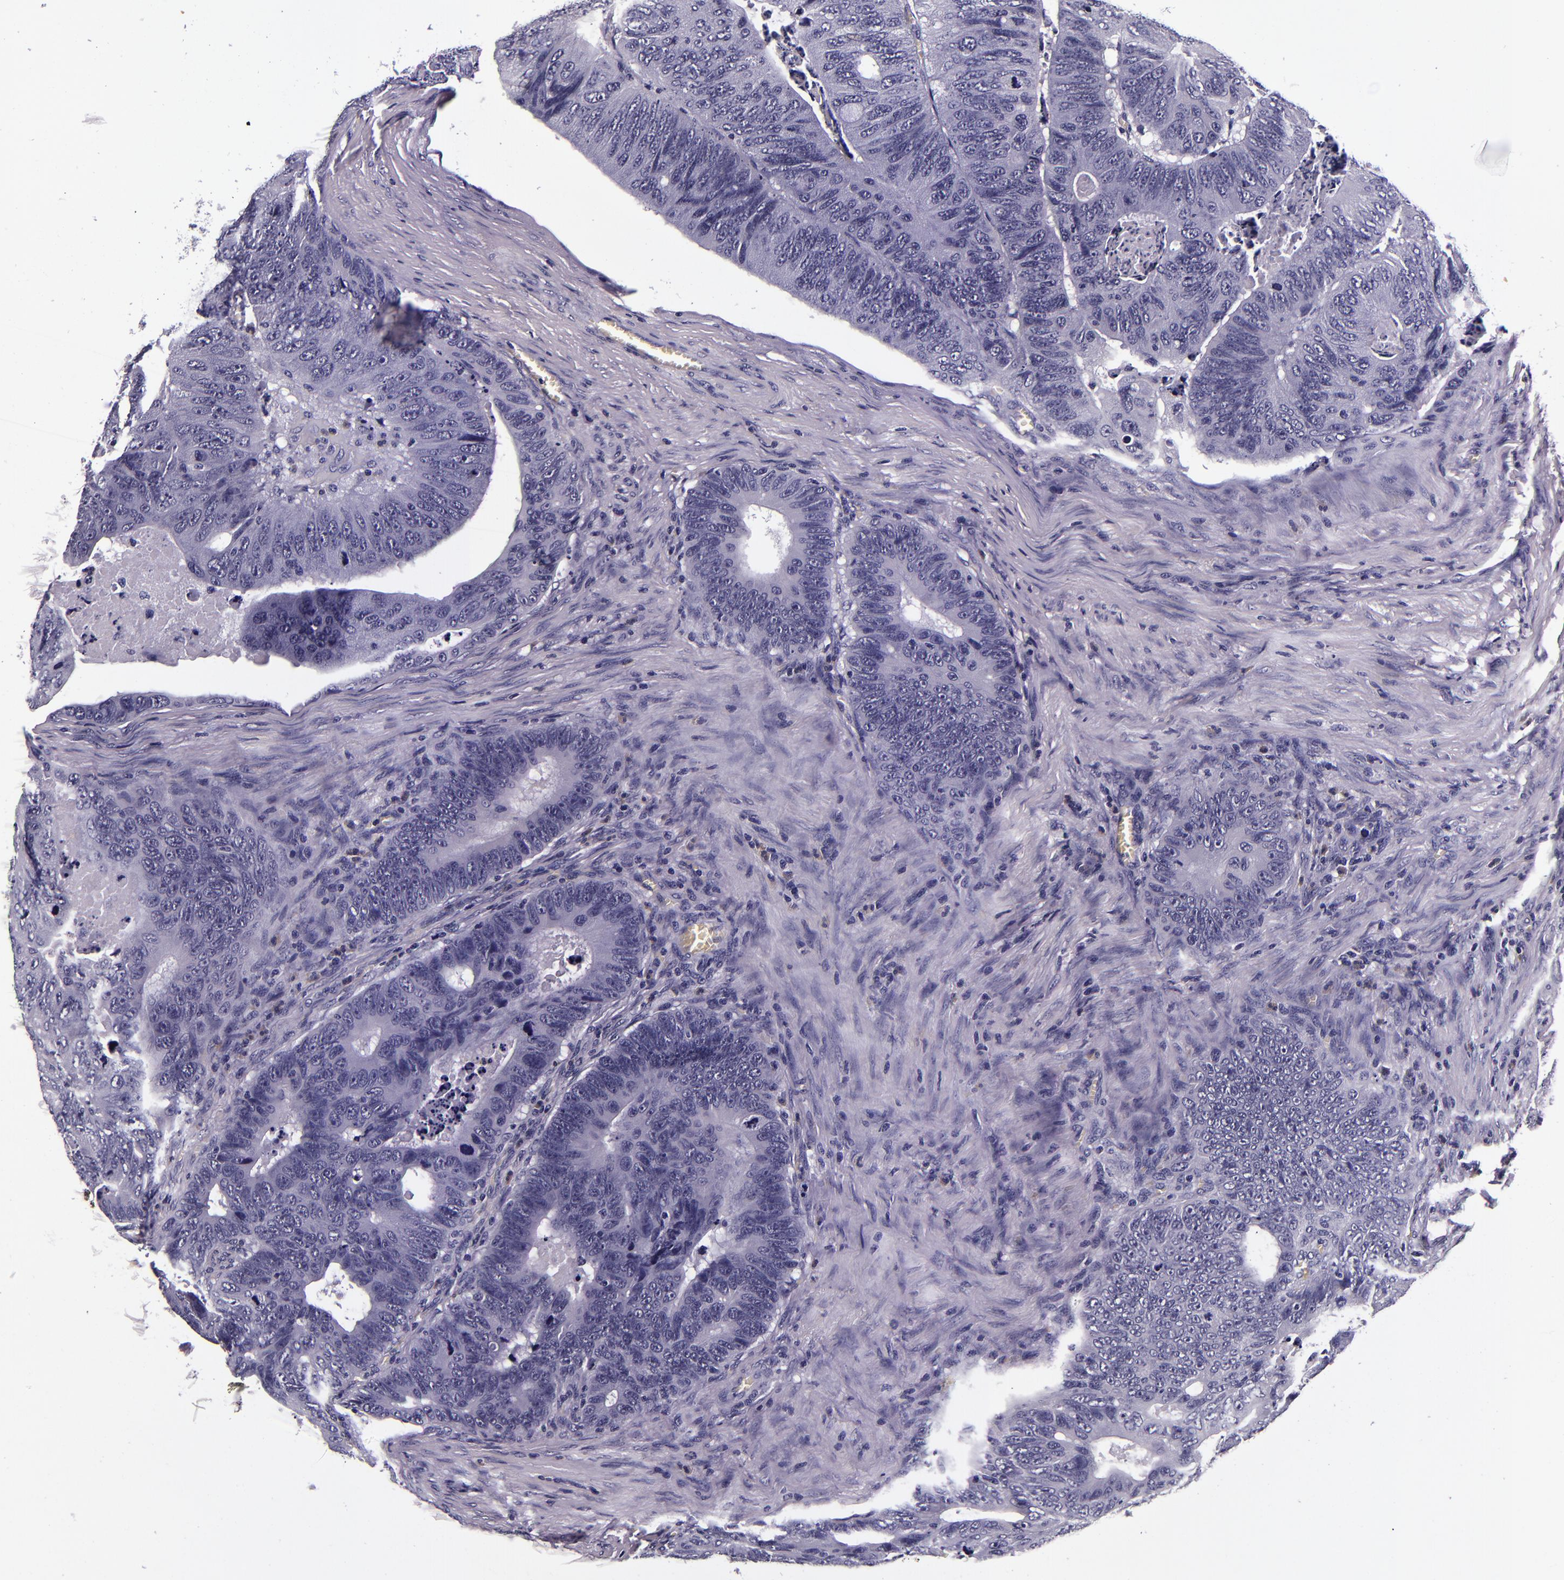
{"staining": {"intensity": "negative", "quantity": "none", "location": "none"}, "tissue": "colorectal cancer", "cell_type": "Tumor cells", "image_type": "cancer", "snomed": [{"axis": "morphology", "description": "Adenocarcinoma, NOS"}, {"axis": "topography", "description": "Colon"}], "caption": "Protein analysis of colorectal adenocarcinoma exhibits no significant expression in tumor cells.", "gene": "FBN1", "patient": {"sex": "female", "age": 55}}